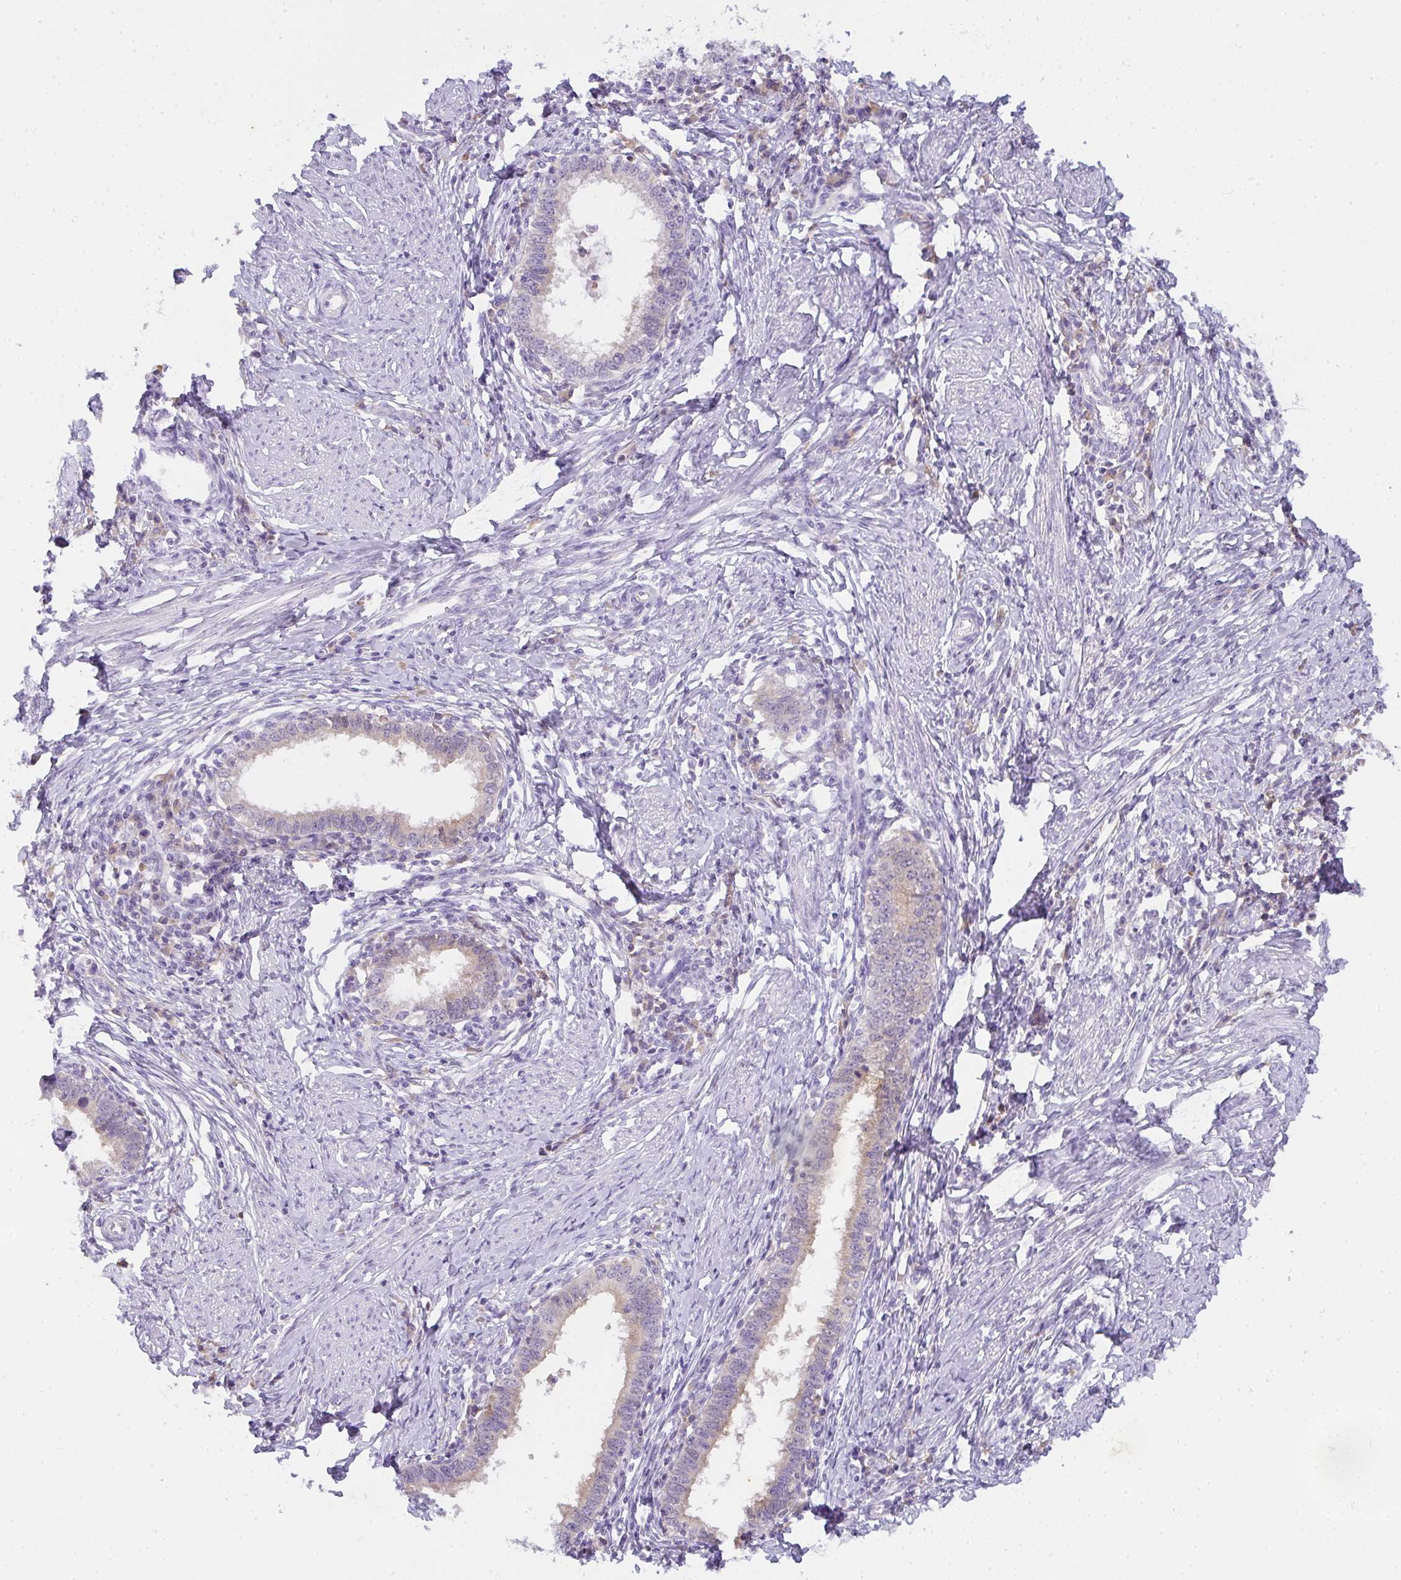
{"staining": {"intensity": "weak", "quantity": "25%-75%", "location": "cytoplasmic/membranous"}, "tissue": "cervical cancer", "cell_type": "Tumor cells", "image_type": "cancer", "snomed": [{"axis": "morphology", "description": "Adenocarcinoma, NOS"}, {"axis": "topography", "description": "Cervix"}], "caption": "DAB (3,3'-diaminobenzidine) immunohistochemical staining of human cervical cancer (adenocarcinoma) reveals weak cytoplasmic/membranous protein positivity in about 25%-75% of tumor cells.", "gene": "COX7B", "patient": {"sex": "female", "age": 36}}